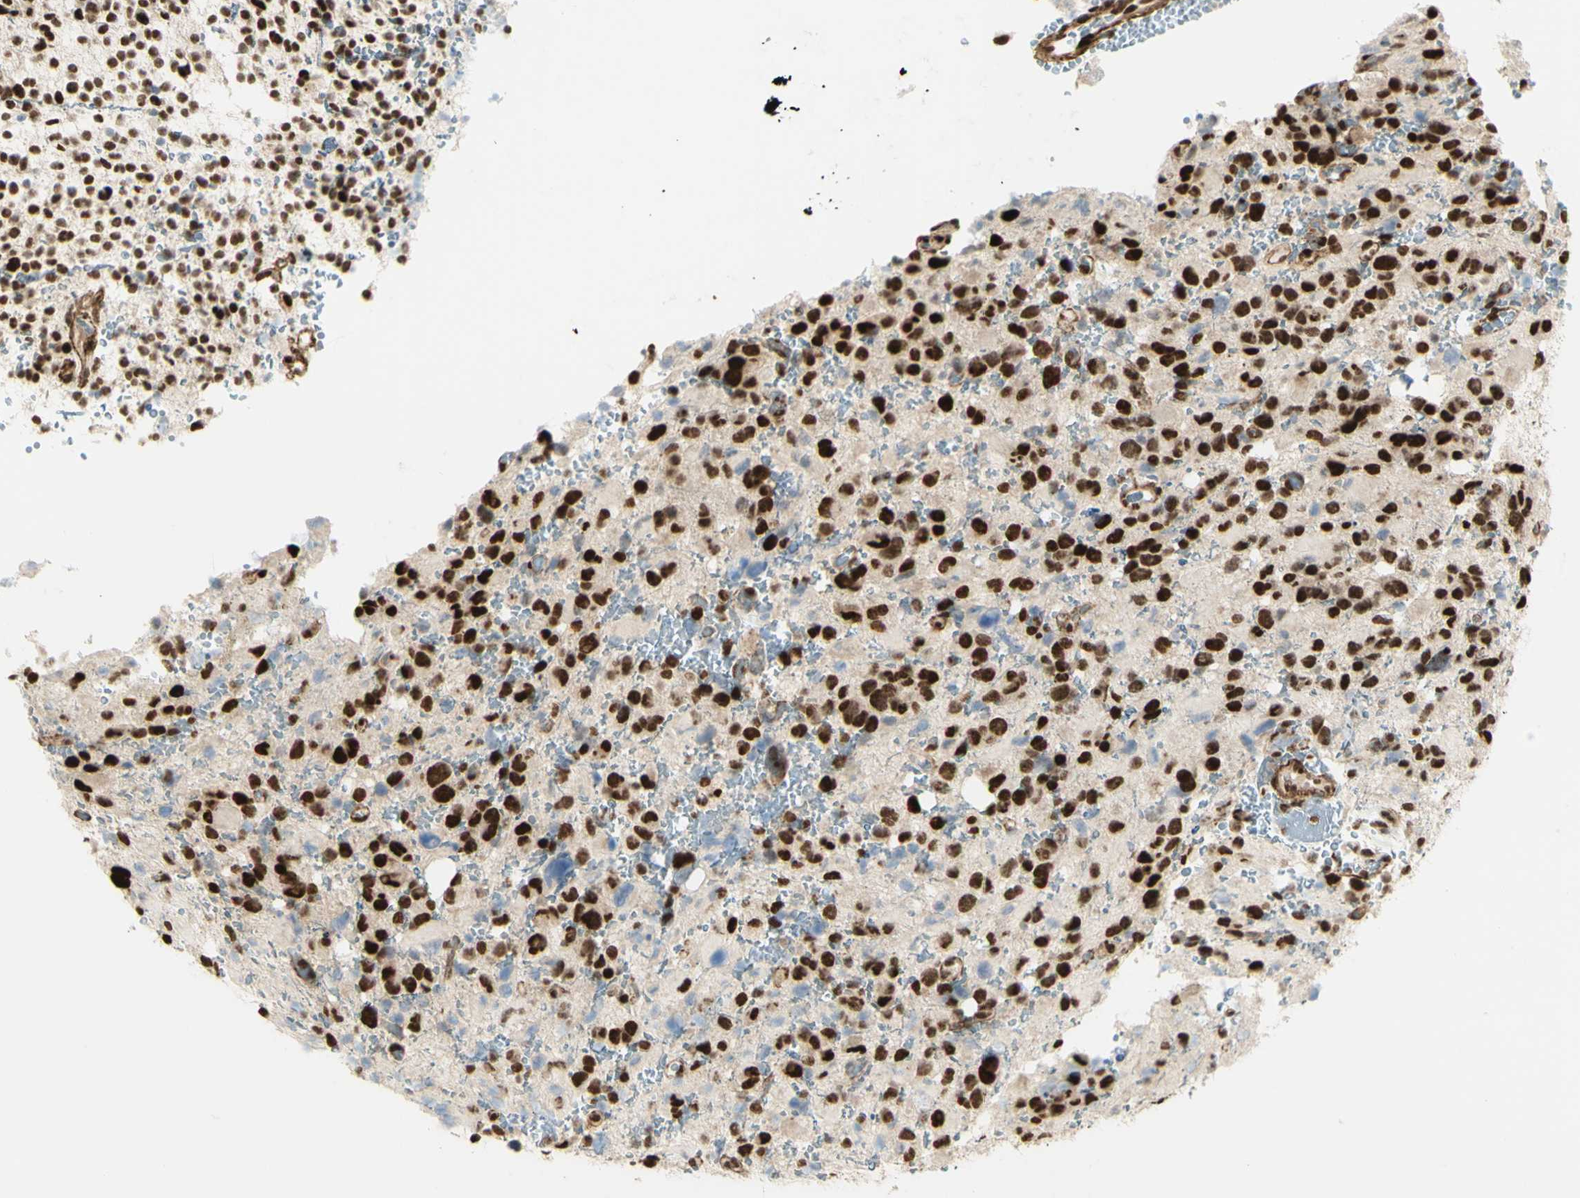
{"staining": {"intensity": "strong", "quantity": ">75%", "location": "nuclear"}, "tissue": "glioma", "cell_type": "Tumor cells", "image_type": "cancer", "snomed": [{"axis": "morphology", "description": "Glioma, malignant, High grade"}, {"axis": "topography", "description": "Brain"}], "caption": "High-power microscopy captured an immunohistochemistry photomicrograph of high-grade glioma (malignant), revealing strong nuclear staining in approximately >75% of tumor cells. (DAB IHC, brown staining for protein, blue staining for nuclei).", "gene": "ZMYM6", "patient": {"sex": "male", "age": 48}}